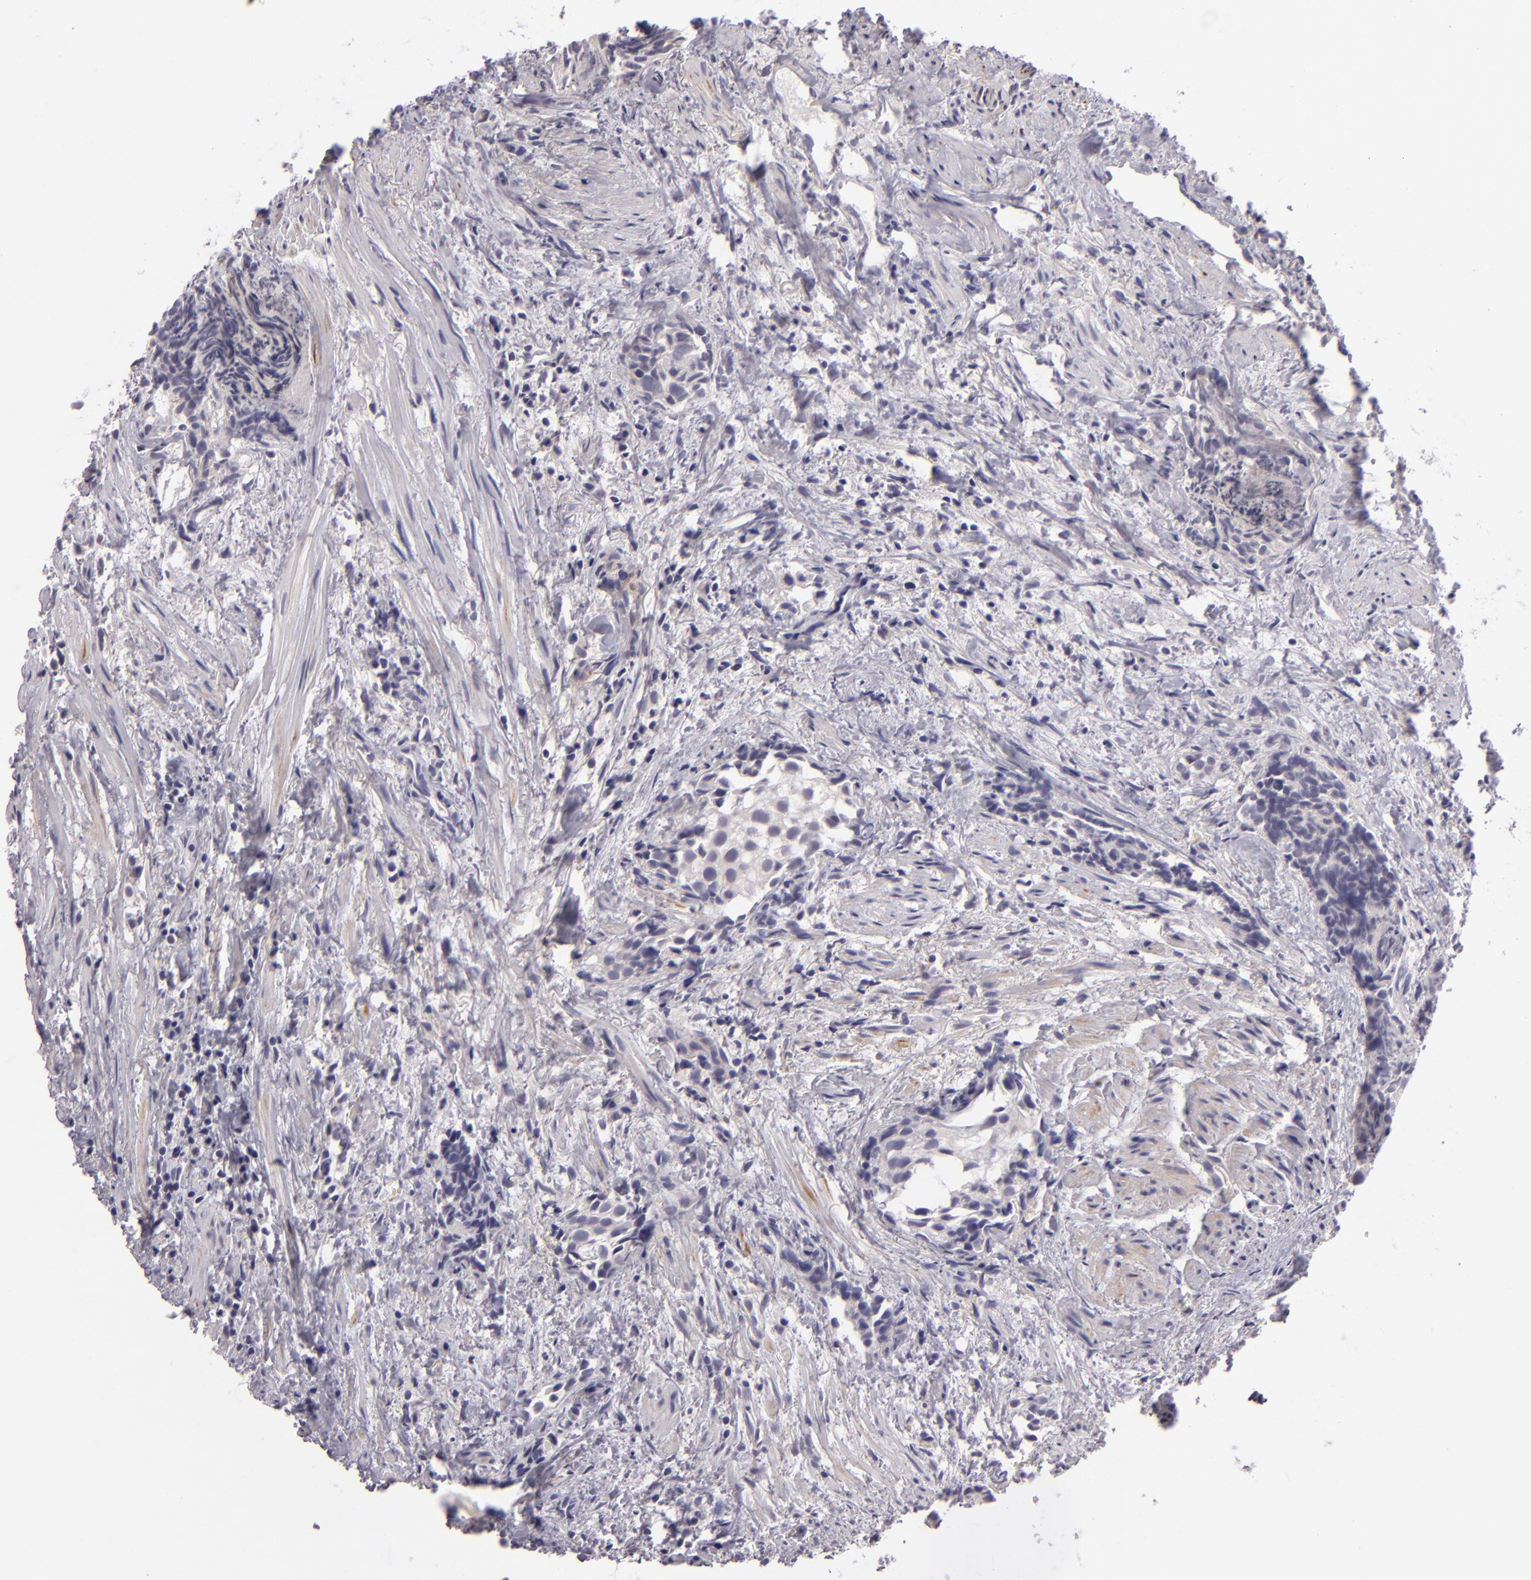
{"staining": {"intensity": "negative", "quantity": "none", "location": "none"}, "tissue": "urothelial cancer", "cell_type": "Tumor cells", "image_type": "cancer", "snomed": [{"axis": "morphology", "description": "Urothelial carcinoma, High grade"}, {"axis": "topography", "description": "Urinary bladder"}], "caption": "Immunohistochemical staining of human urothelial cancer shows no significant staining in tumor cells.", "gene": "EGFL6", "patient": {"sex": "female", "age": 78}}